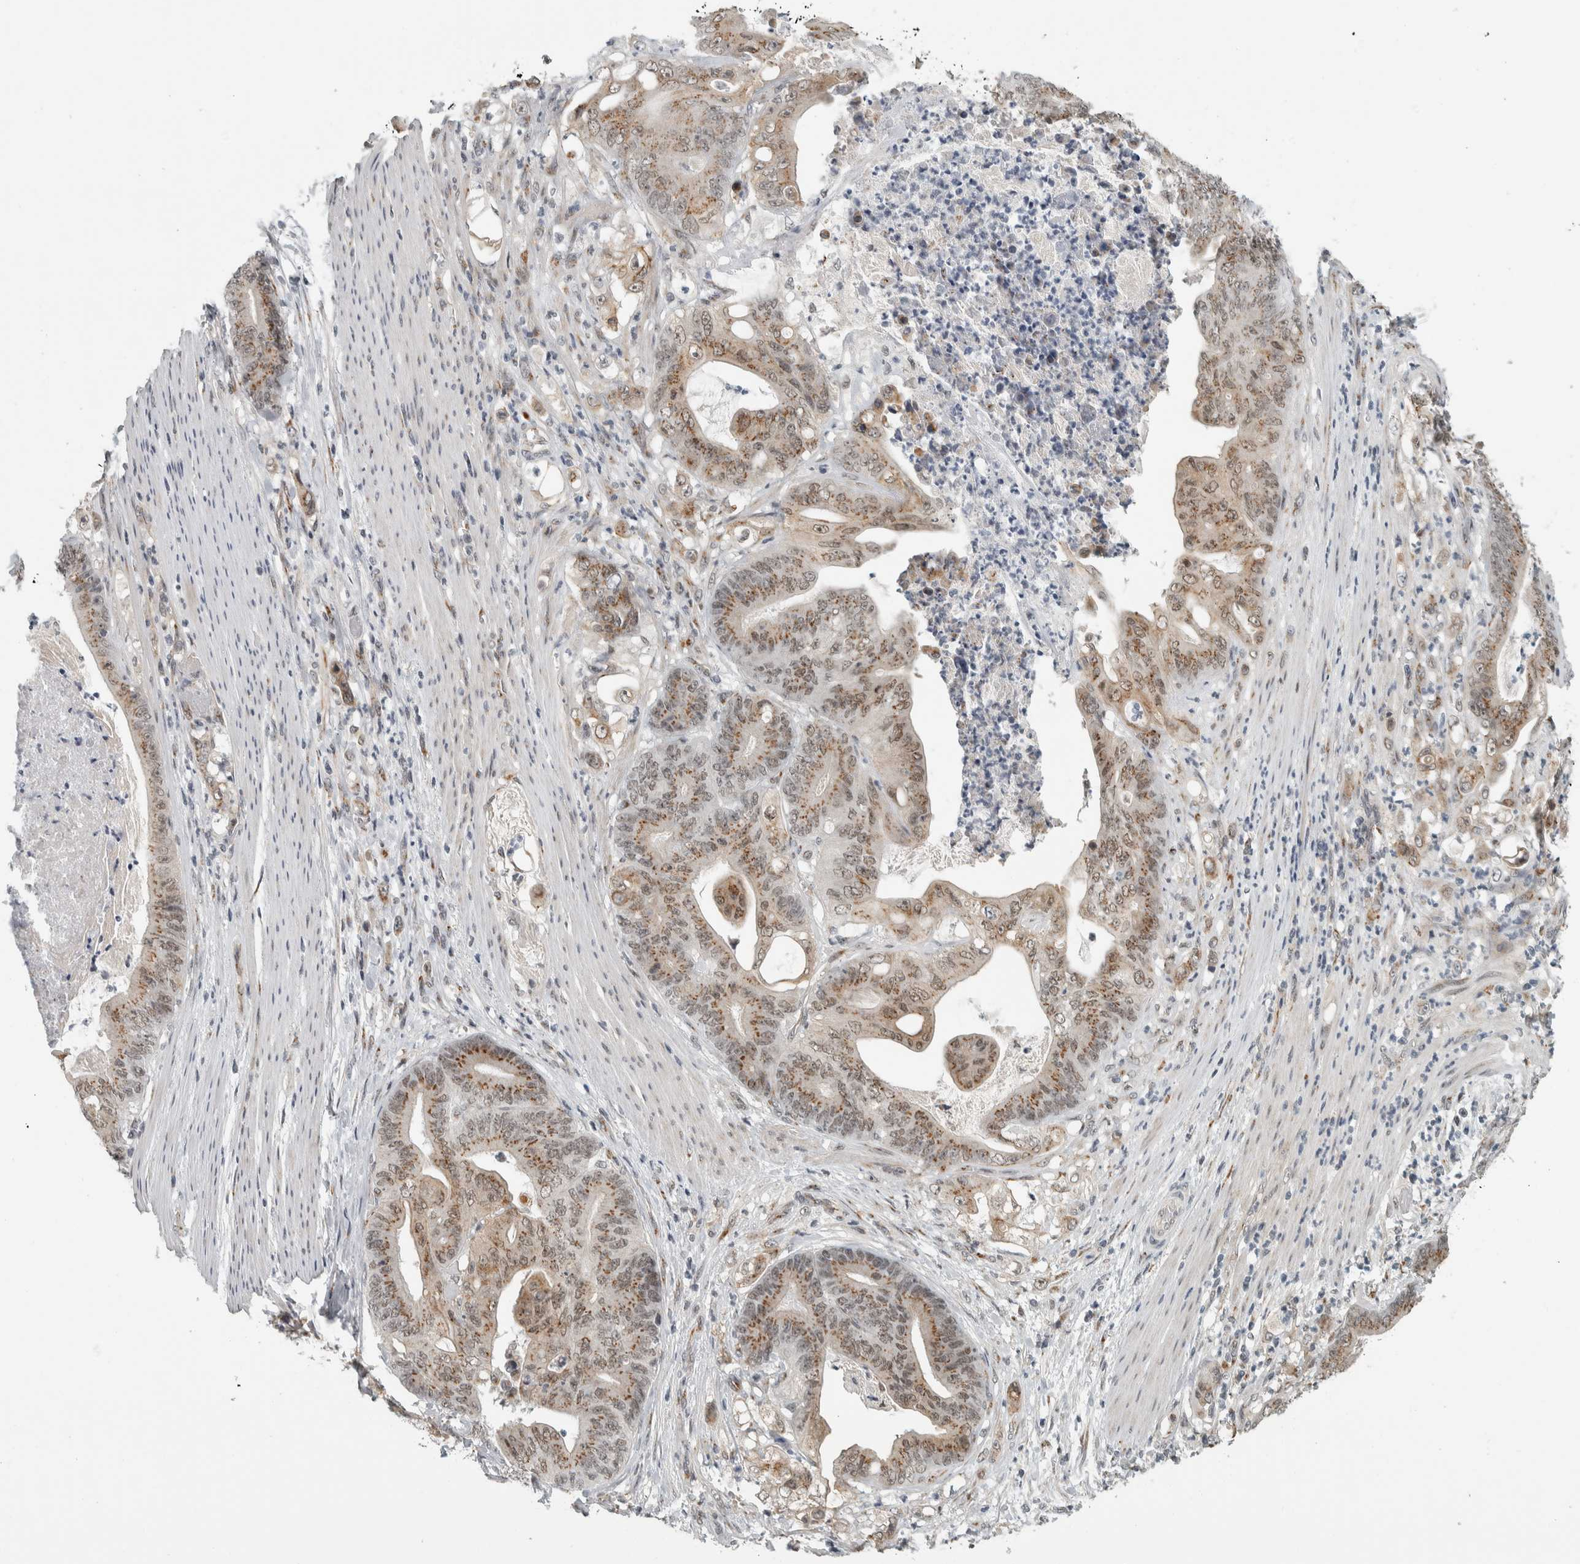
{"staining": {"intensity": "moderate", "quantity": ">75%", "location": "cytoplasmic/membranous,nuclear"}, "tissue": "stomach cancer", "cell_type": "Tumor cells", "image_type": "cancer", "snomed": [{"axis": "morphology", "description": "Adenocarcinoma, NOS"}, {"axis": "topography", "description": "Stomach"}], "caption": "A brown stain labels moderate cytoplasmic/membranous and nuclear positivity of a protein in stomach cancer tumor cells.", "gene": "ZMYND8", "patient": {"sex": "female", "age": 73}}